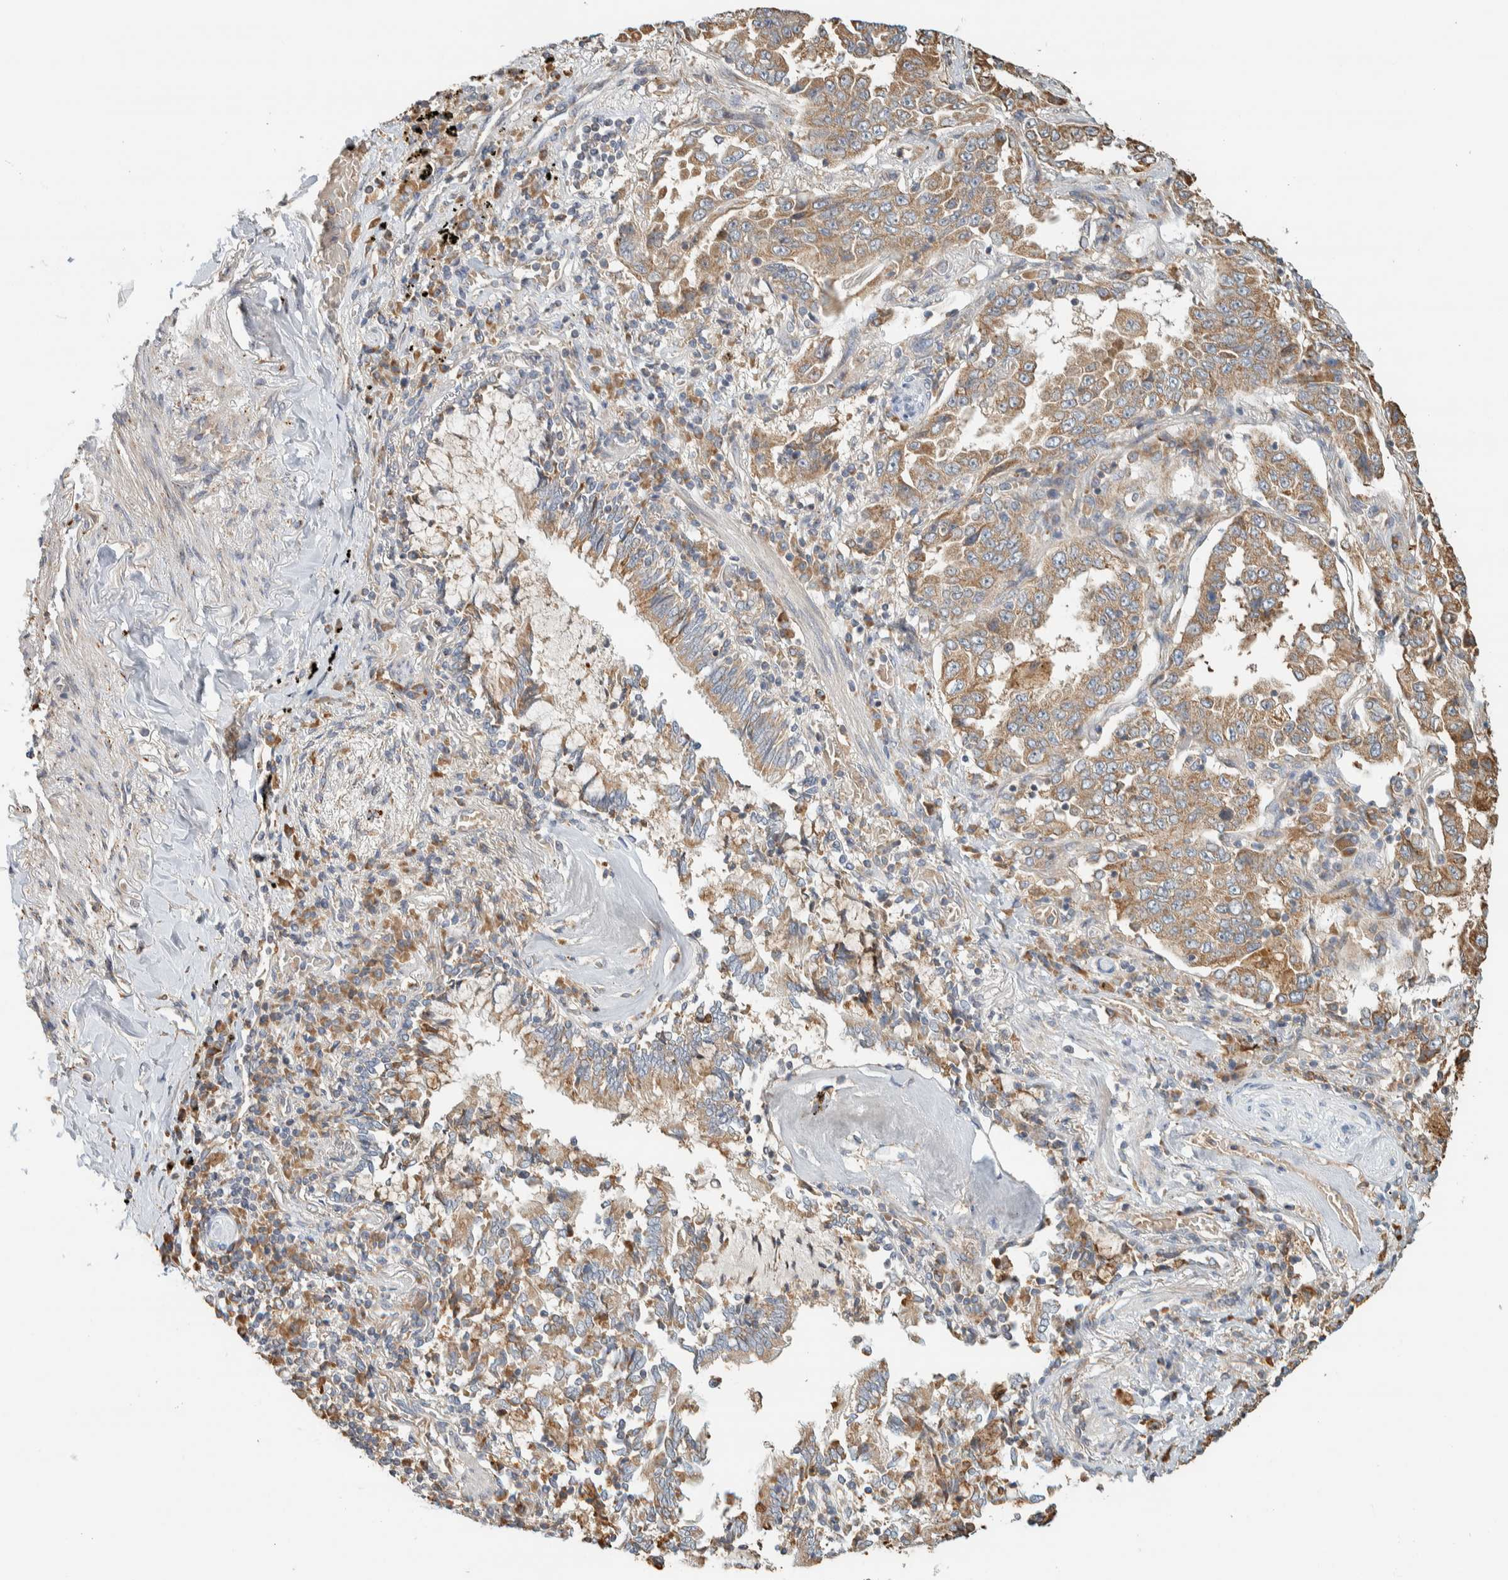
{"staining": {"intensity": "moderate", "quantity": ">75%", "location": "cytoplasmic/membranous"}, "tissue": "lung cancer", "cell_type": "Tumor cells", "image_type": "cancer", "snomed": [{"axis": "morphology", "description": "Adenocarcinoma, NOS"}, {"axis": "topography", "description": "Lung"}], "caption": "Brown immunohistochemical staining in human adenocarcinoma (lung) exhibits moderate cytoplasmic/membranous expression in about >75% of tumor cells.", "gene": "RAB11FIP1", "patient": {"sex": "female", "age": 51}}